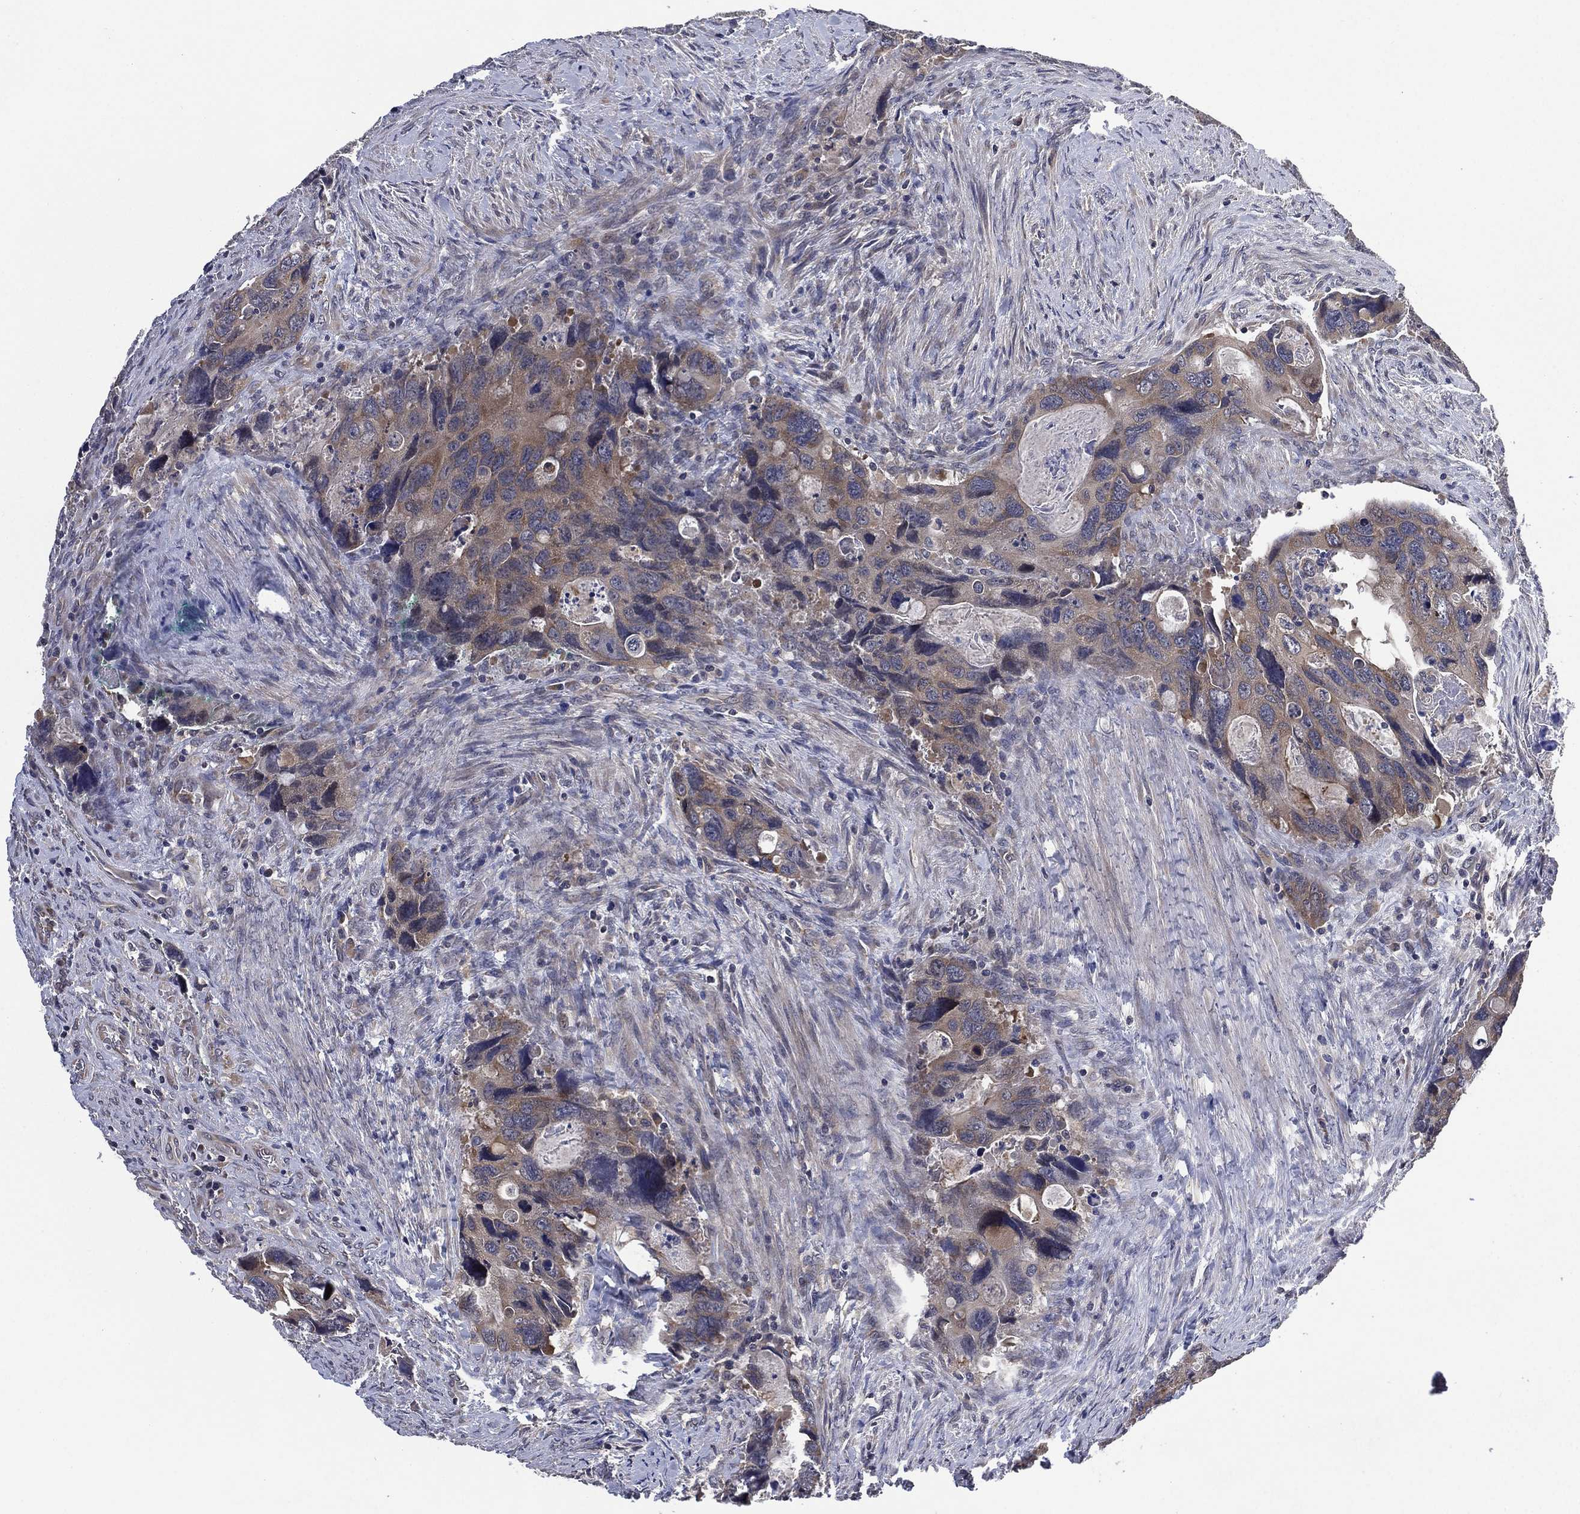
{"staining": {"intensity": "weak", "quantity": "25%-75%", "location": "cytoplasmic/membranous"}, "tissue": "colorectal cancer", "cell_type": "Tumor cells", "image_type": "cancer", "snomed": [{"axis": "morphology", "description": "Adenocarcinoma, NOS"}, {"axis": "topography", "description": "Rectum"}], "caption": "Brown immunohistochemical staining in adenocarcinoma (colorectal) reveals weak cytoplasmic/membranous staining in approximately 25%-75% of tumor cells. Nuclei are stained in blue.", "gene": "SELENOO", "patient": {"sex": "male", "age": 62}}